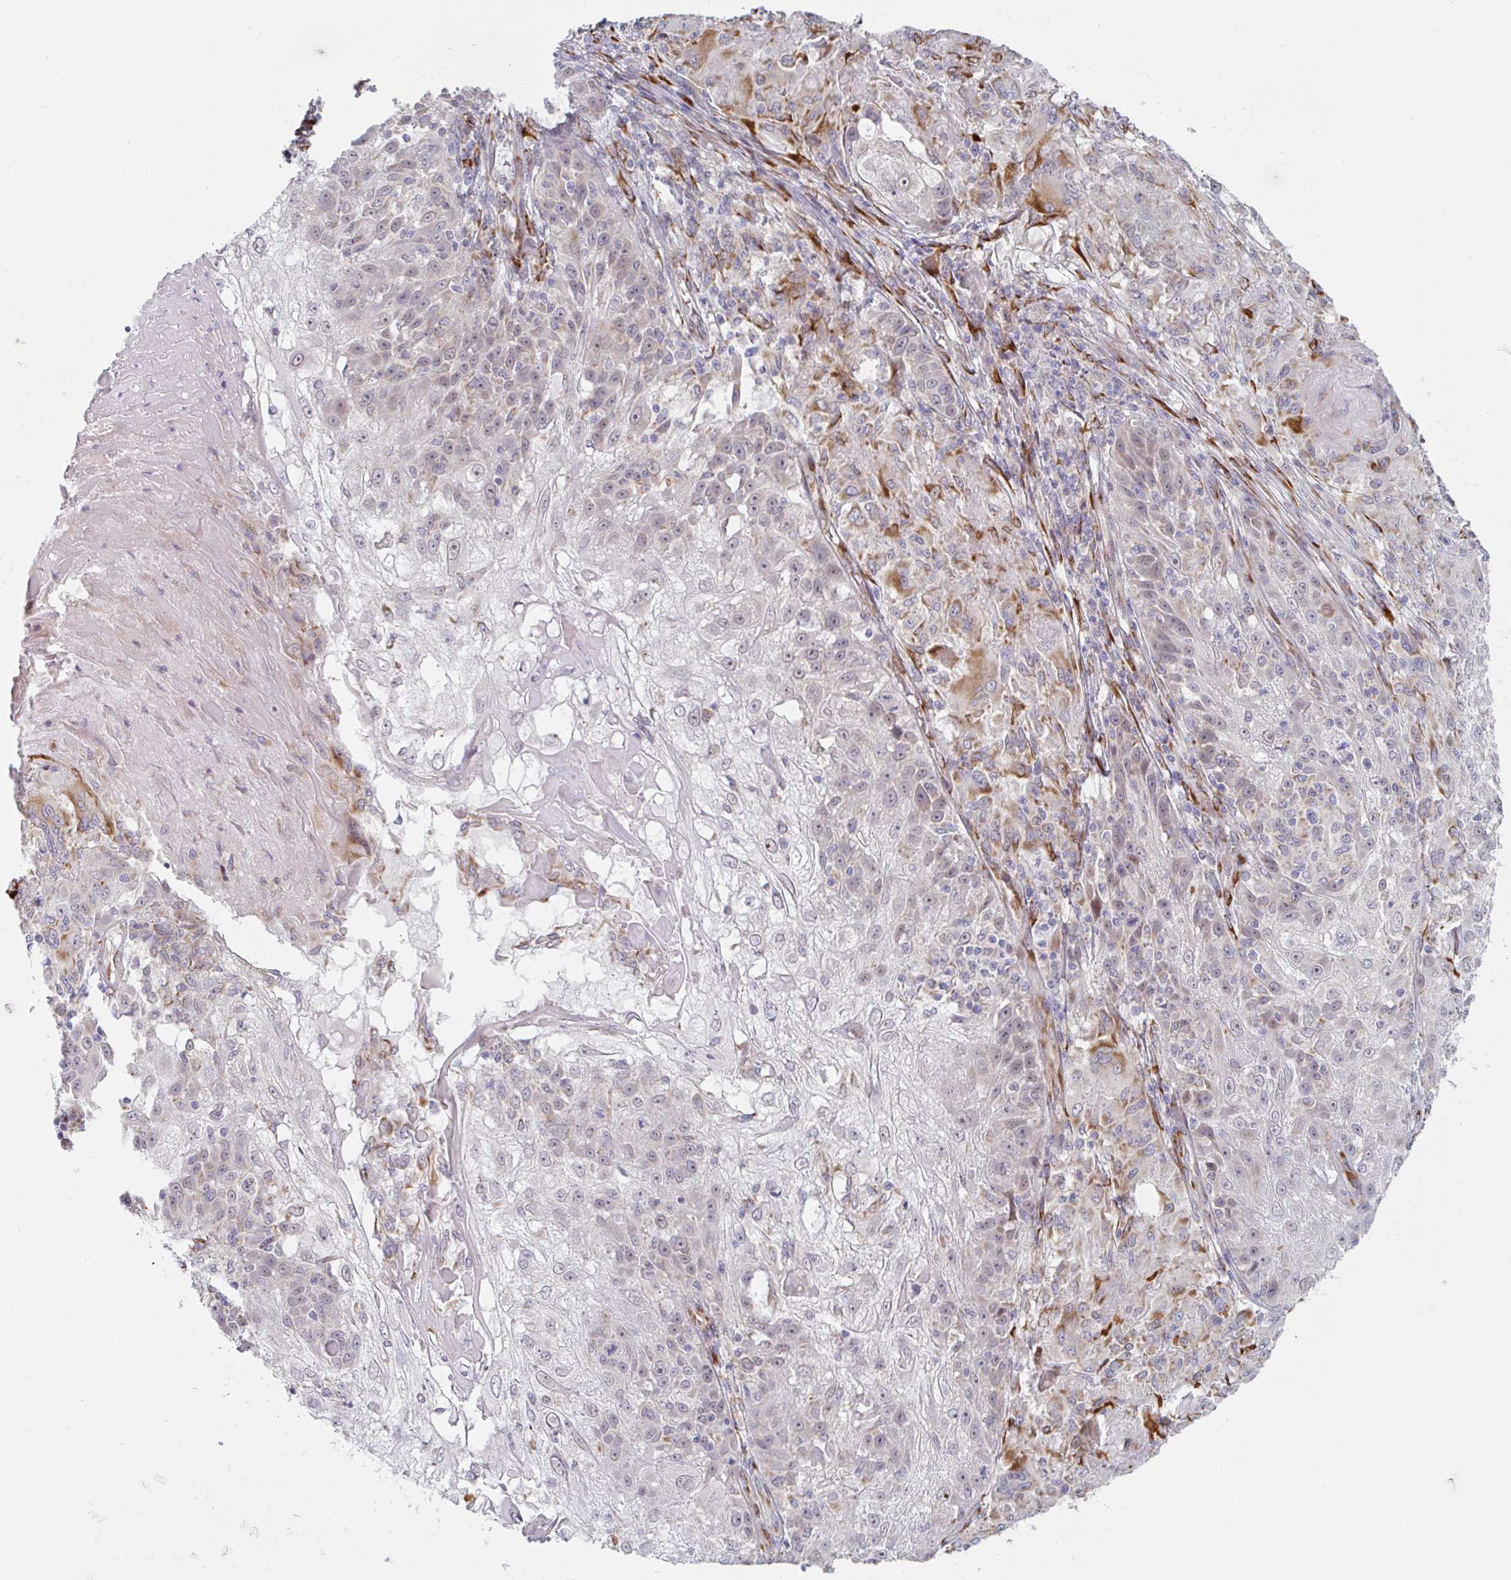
{"staining": {"intensity": "moderate", "quantity": "<25%", "location": "cytoplasmic/membranous"}, "tissue": "skin cancer", "cell_type": "Tumor cells", "image_type": "cancer", "snomed": [{"axis": "morphology", "description": "Normal tissue, NOS"}, {"axis": "morphology", "description": "Squamous cell carcinoma, NOS"}, {"axis": "topography", "description": "Skin"}], "caption": "Skin cancer (squamous cell carcinoma) stained with immunohistochemistry (IHC) reveals moderate cytoplasmic/membranous expression in approximately <25% of tumor cells.", "gene": "TRAPPC10", "patient": {"sex": "female", "age": 83}}